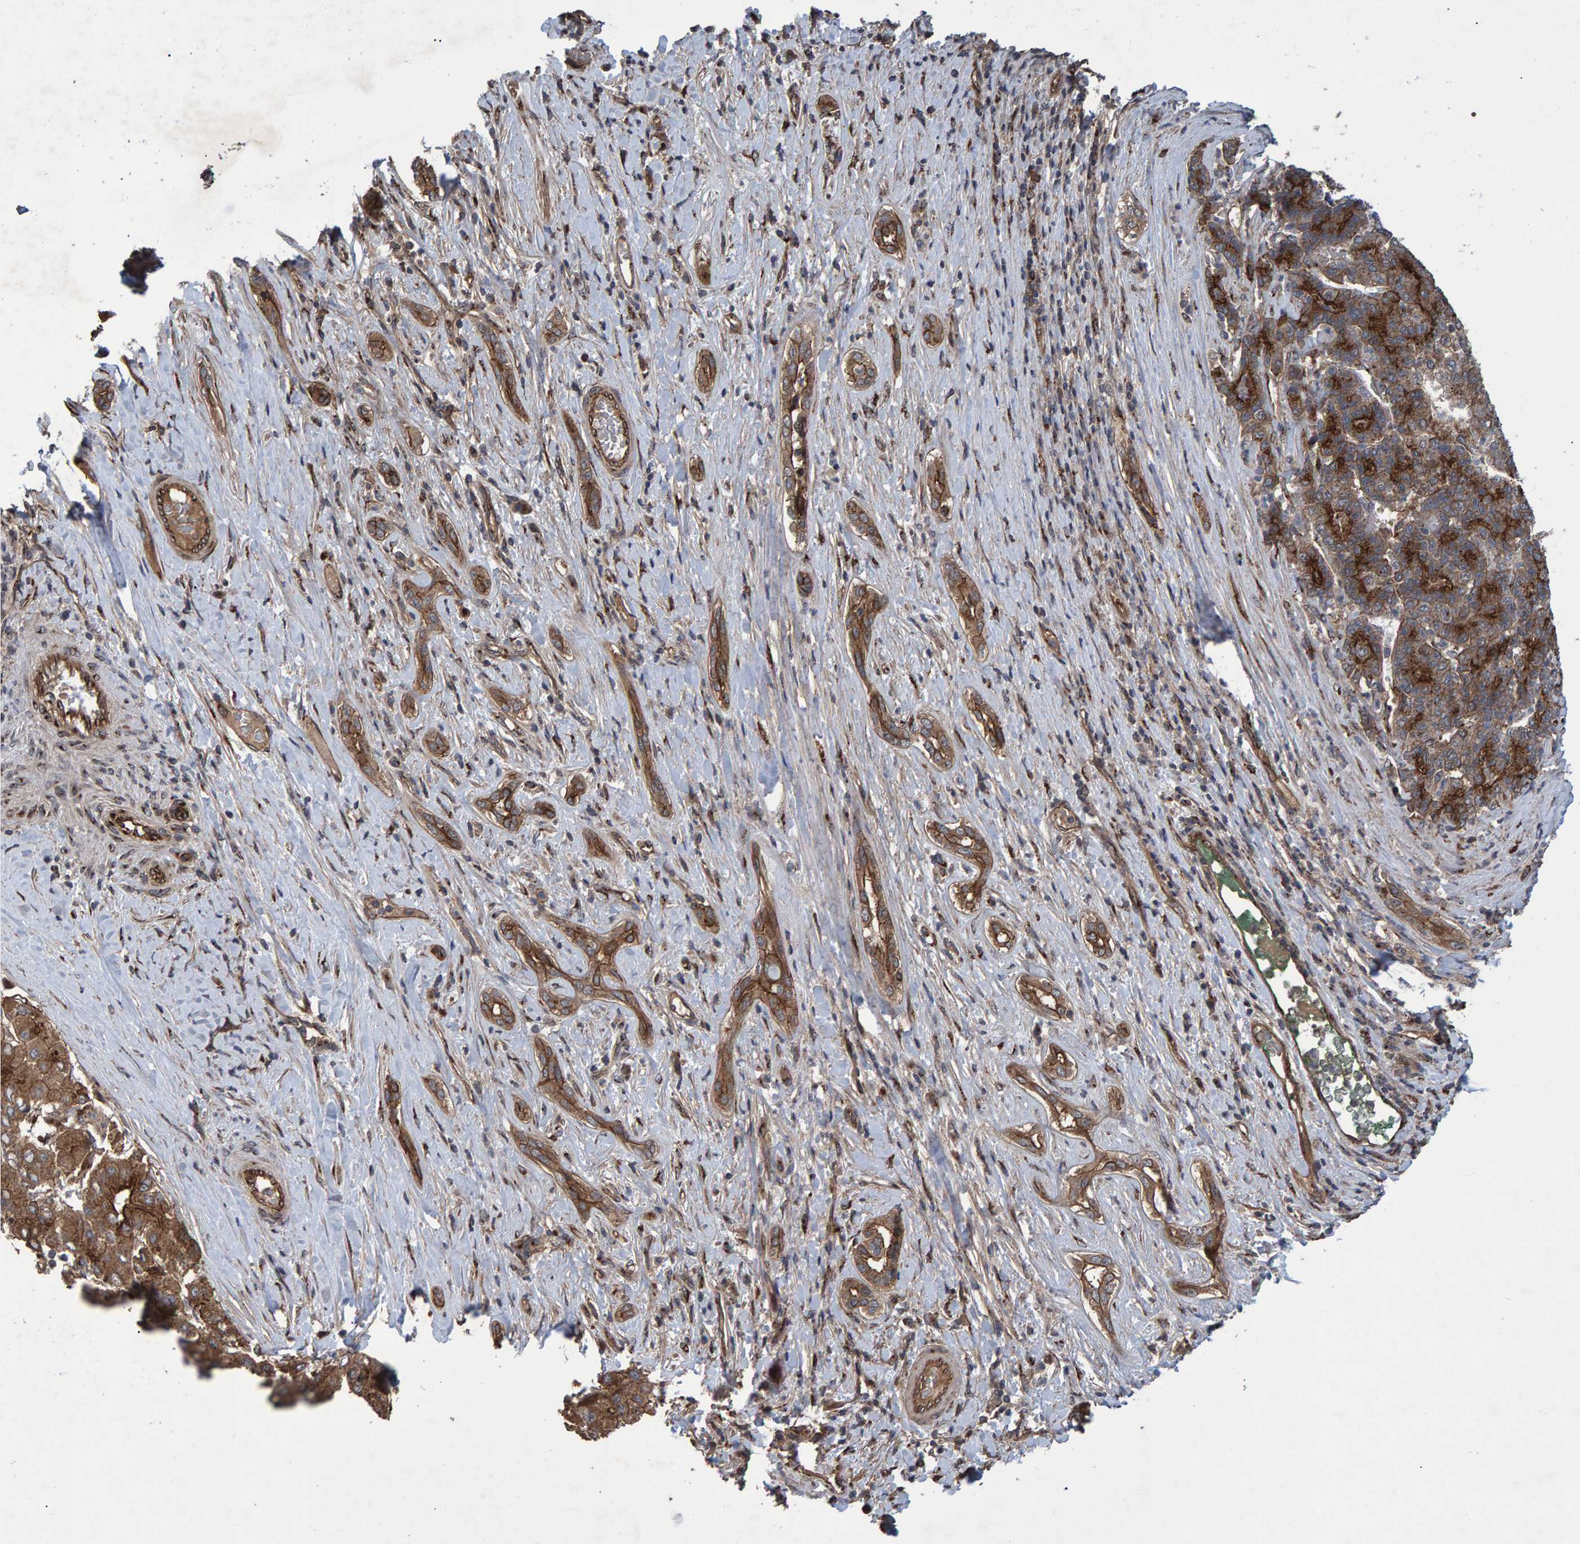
{"staining": {"intensity": "strong", "quantity": ">75%", "location": "cytoplasmic/membranous"}, "tissue": "liver cancer", "cell_type": "Tumor cells", "image_type": "cancer", "snomed": [{"axis": "morphology", "description": "Carcinoma, Hepatocellular, NOS"}, {"axis": "topography", "description": "Liver"}], "caption": "Immunohistochemical staining of liver cancer (hepatocellular carcinoma) demonstrates high levels of strong cytoplasmic/membranous expression in approximately >75% of tumor cells.", "gene": "TRIM68", "patient": {"sex": "male", "age": 65}}